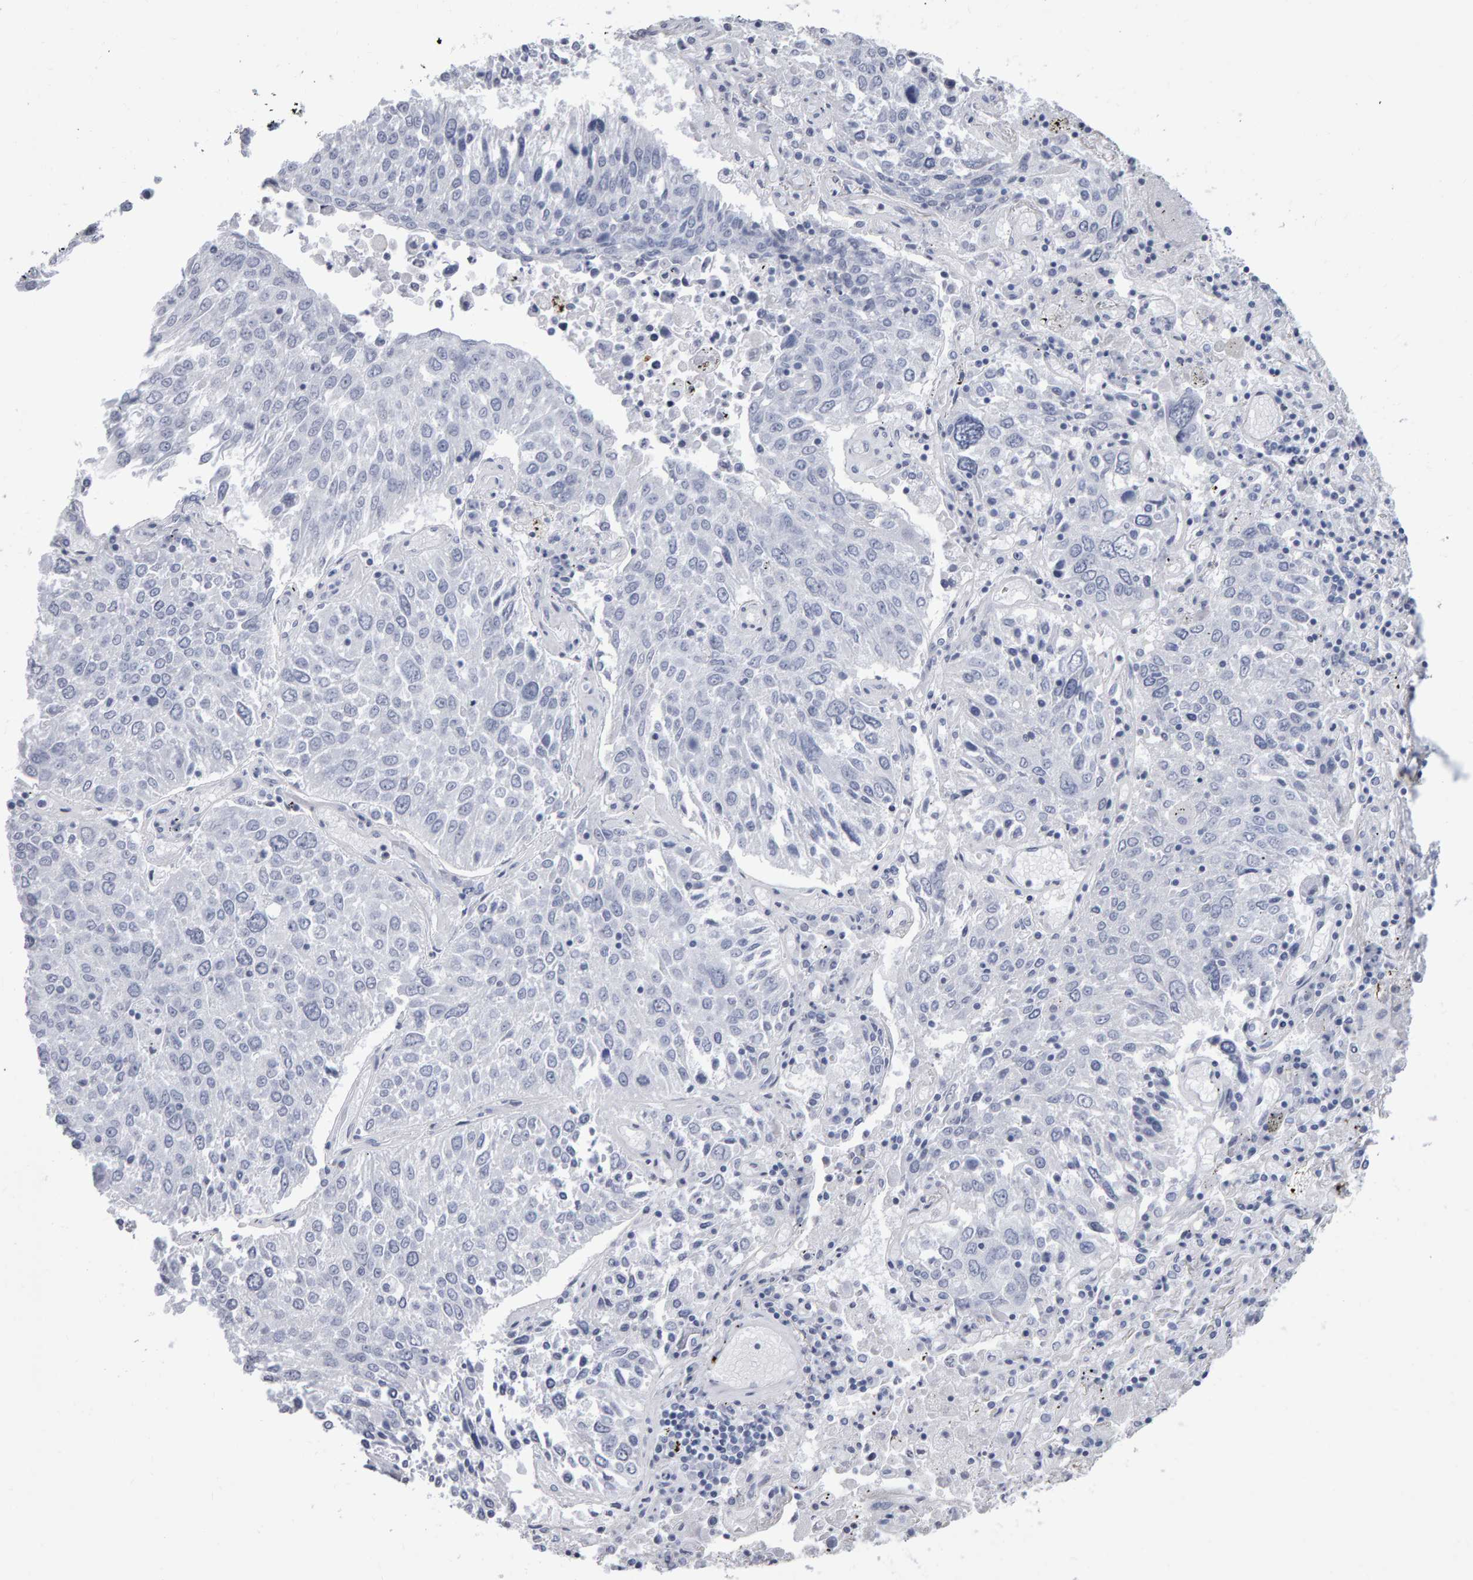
{"staining": {"intensity": "negative", "quantity": "none", "location": "none"}, "tissue": "lung cancer", "cell_type": "Tumor cells", "image_type": "cancer", "snomed": [{"axis": "morphology", "description": "Squamous cell carcinoma, NOS"}, {"axis": "topography", "description": "Lung"}], "caption": "Tumor cells are negative for protein expression in human lung squamous cell carcinoma.", "gene": "NCDN", "patient": {"sex": "male", "age": 65}}